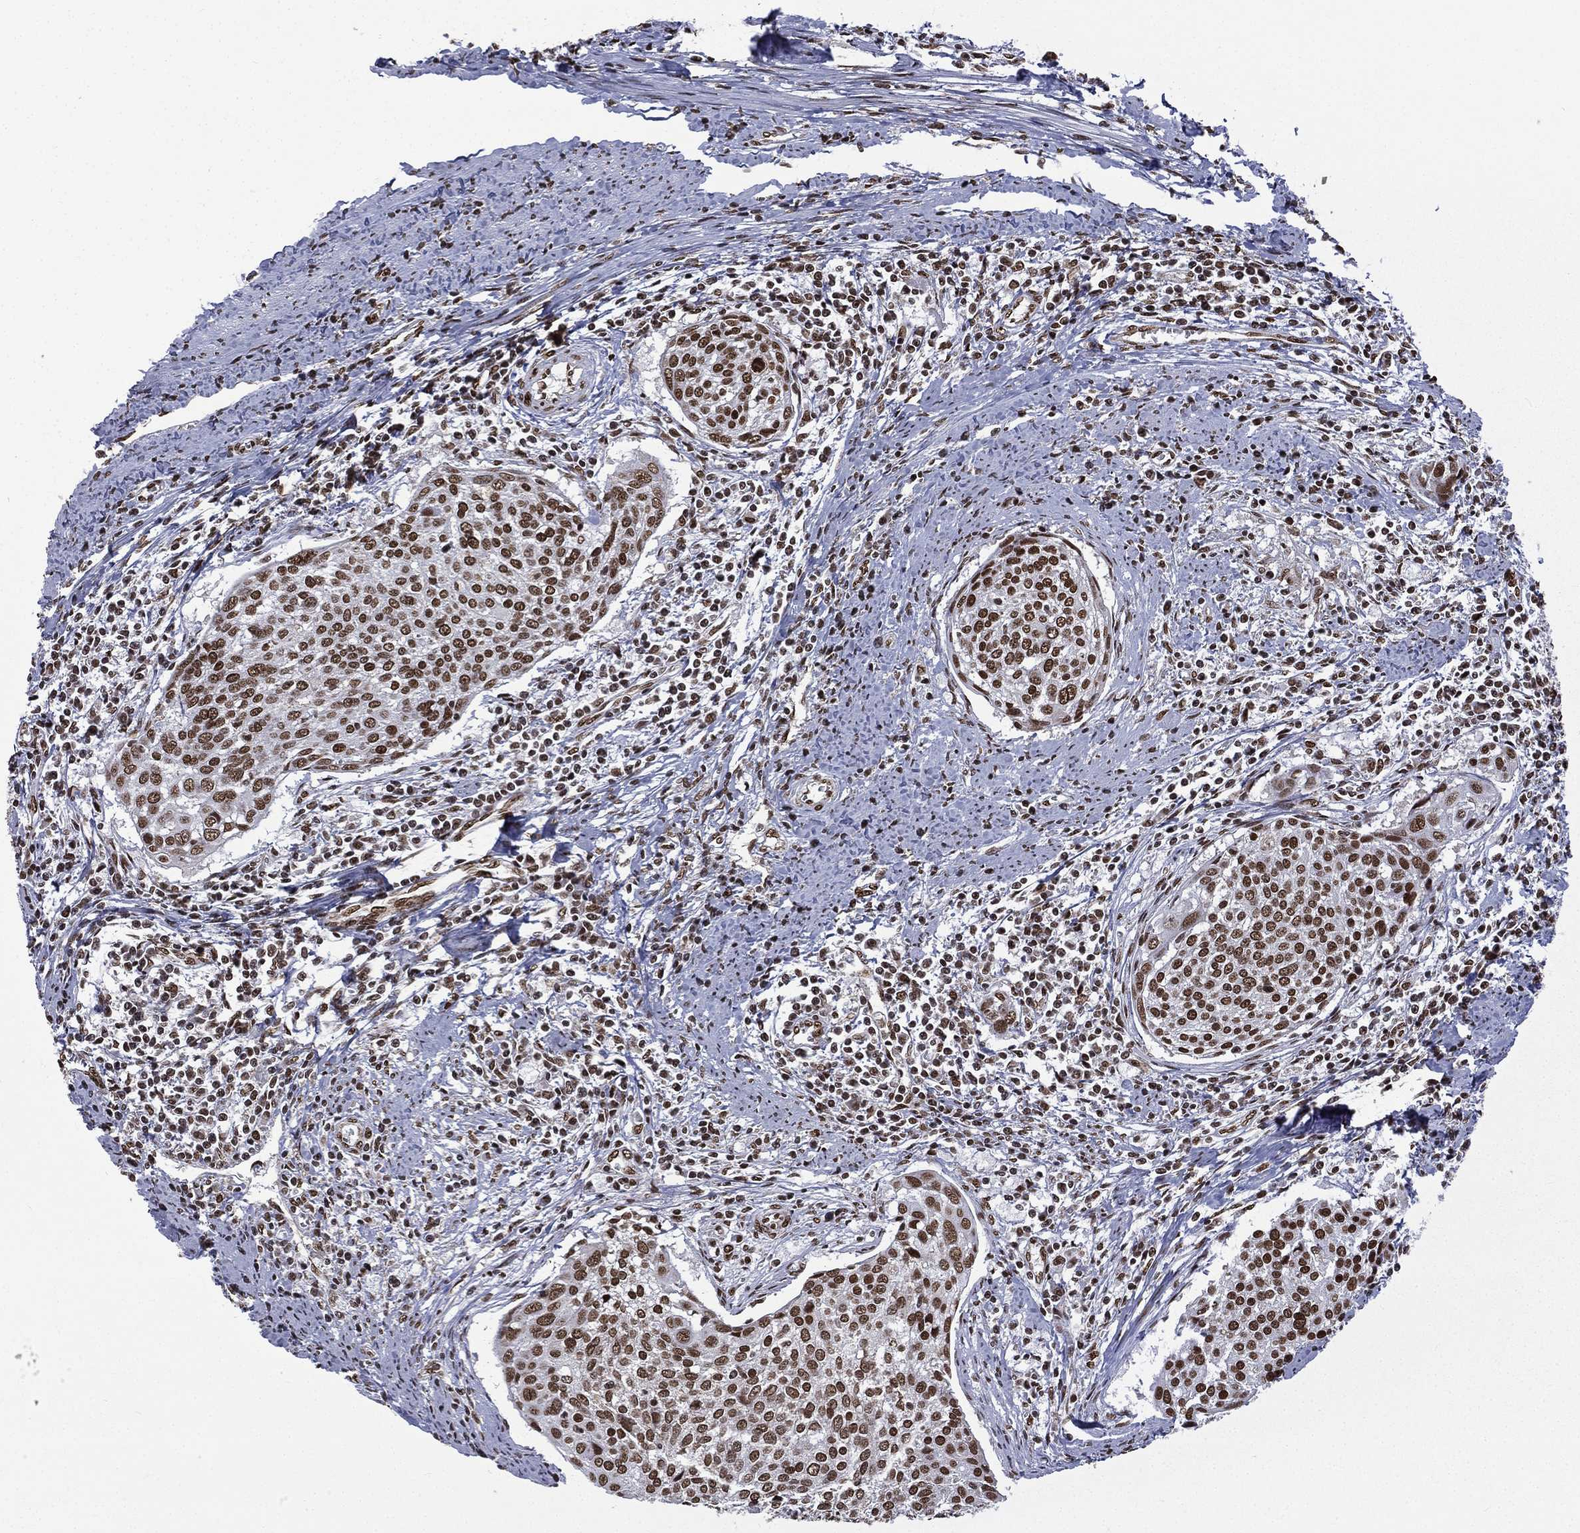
{"staining": {"intensity": "strong", "quantity": ">75%", "location": "nuclear"}, "tissue": "cervical cancer", "cell_type": "Tumor cells", "image_type": "cancer", "snomed": [{"axis": "morphology", "description": "Squamous cell carcinoma, NOS"}, {"axis": "topography", "description": "Cervix"}], "caption": "High-power microscopy captured an immunohistochemistry photomicrograph of cervical cancer, revealing strong nuclear positivity in about >75% of tumor cells.", "gene": "C5orf24", "patient": {"sex": "female", "age": 39}}